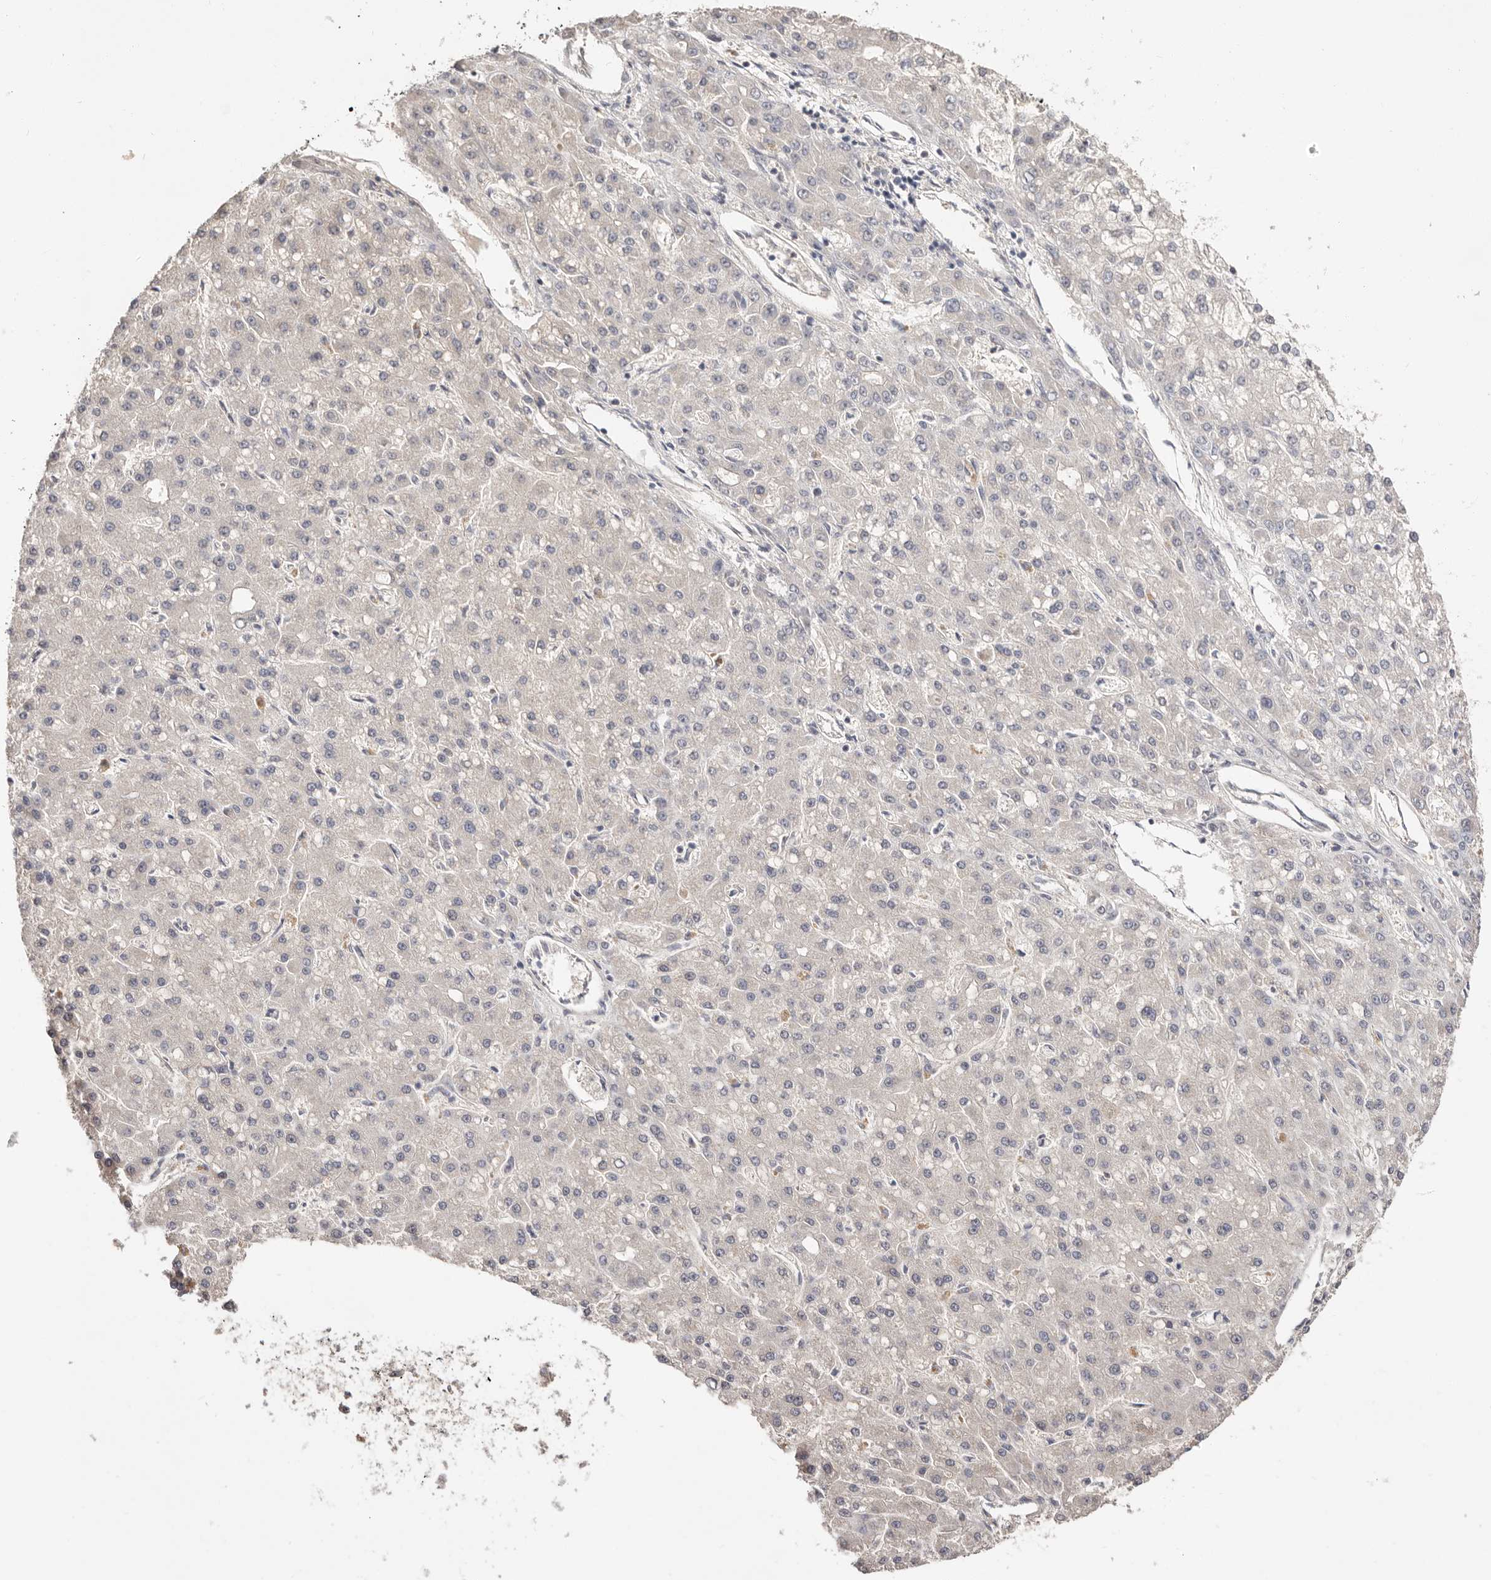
{"staining": {"intensity": "negative", "quantity": "none", "location": "none"}, "tissue": "liver cancer", "cell_type": "Tumor cells", "image_type": "cancer", "snomed": [{"axis": "morphology", "description": "Carcinoma, Hepatocellular, NOS"}, {"axis": "topography", "description": "Liver"}], "caption": "Protein analysis of hepatocellular carcinoma (liver) demonstrates no significant expression in tumor cells.", "gene": "DOP1A", "patient": {"sex": "male", "age": 67}}